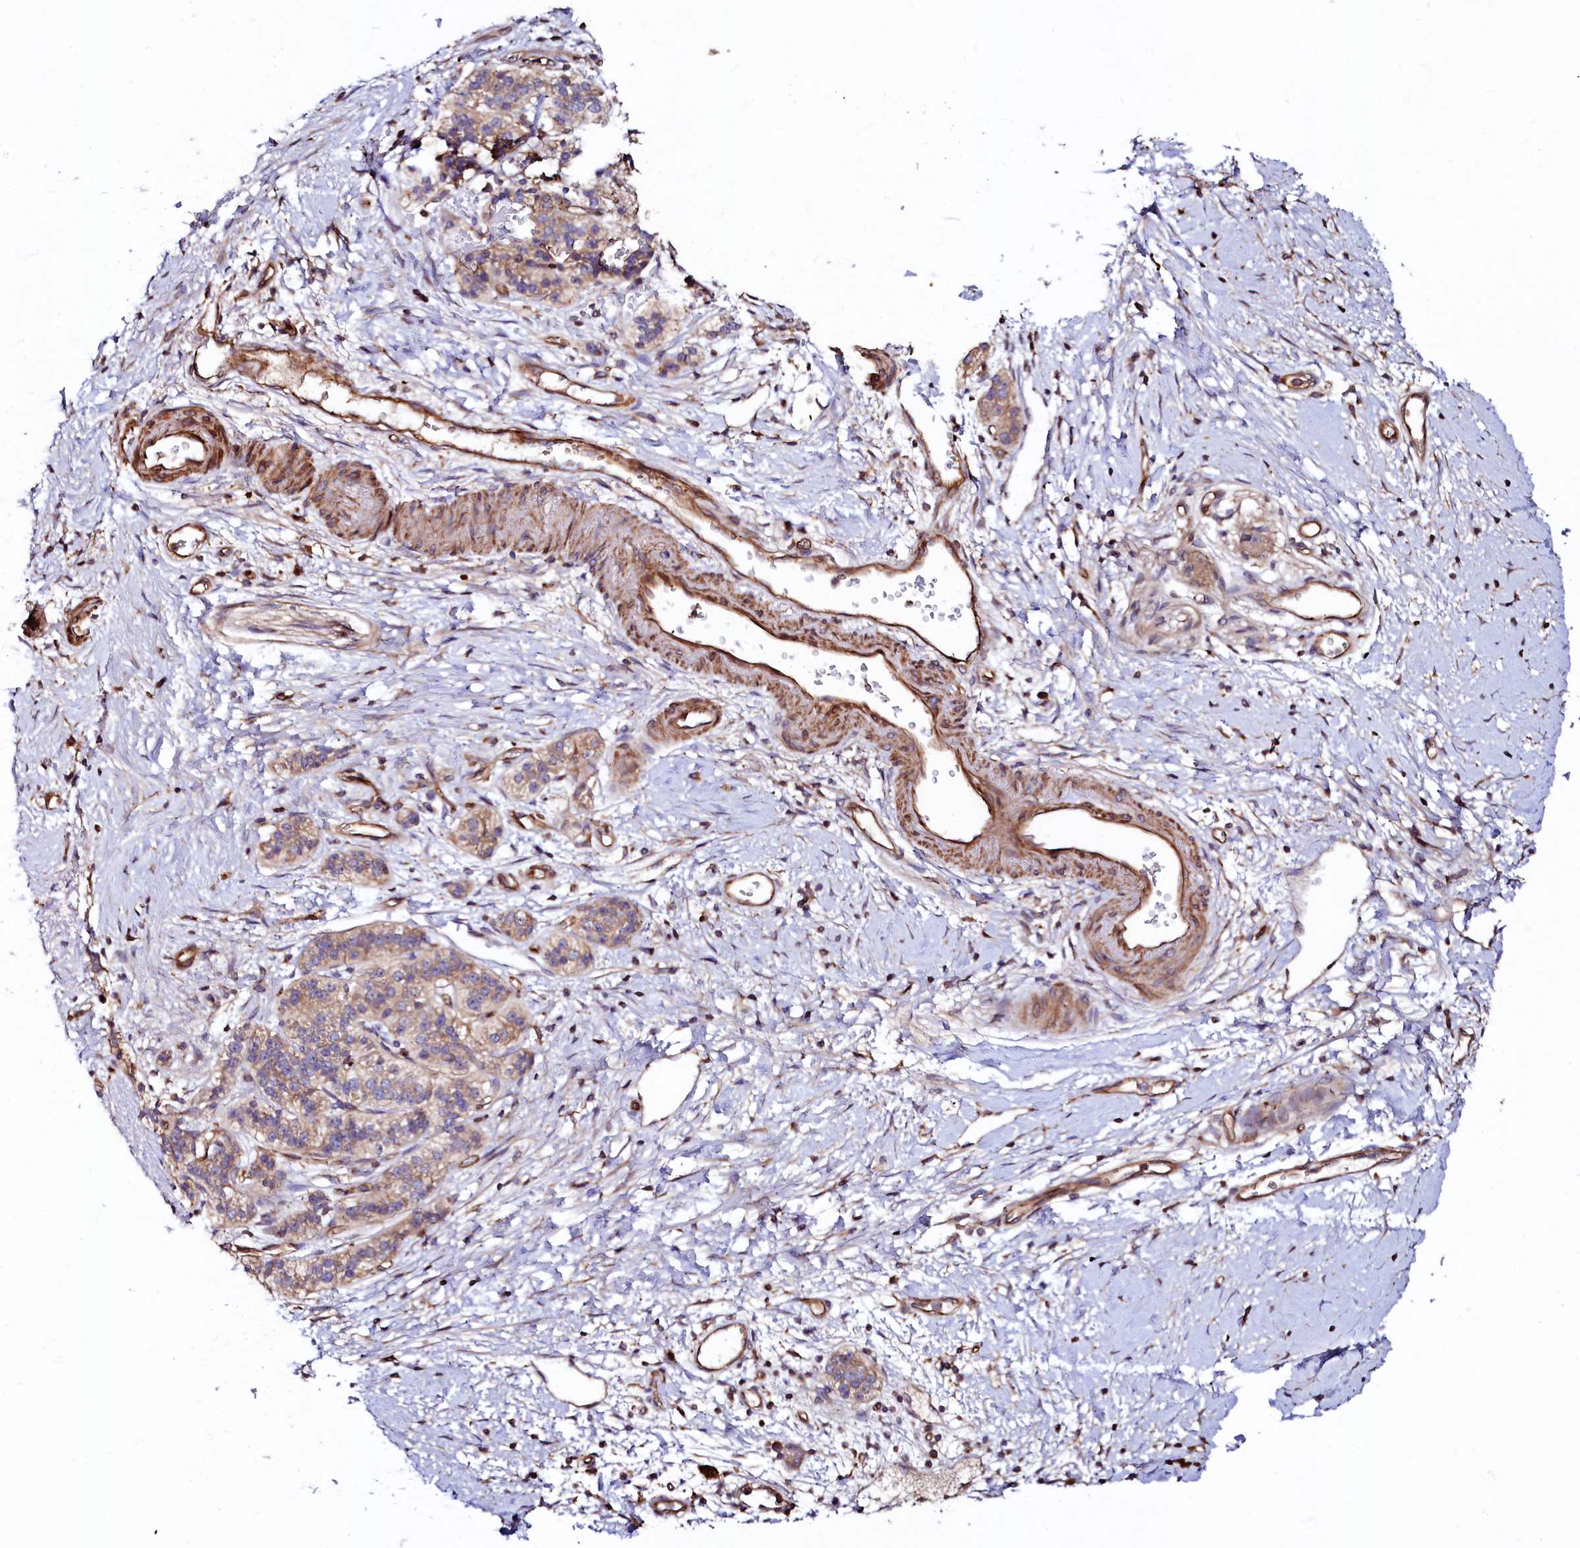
{"staining": {"intensity": "moderate", "quantity": "25%-75%", "location": "cytoplasmic/membranous"}, "tissue": "pancreatic cancer", "cell_type": "Tumor cells", "image_type": "cancer", "snomed": [{"axis": "morphology", "description": "Adenocarcinoma, NOS"}, {"axis": "topography", "description": "Pancreas"}], "caption": "Protein analysis of pancreatic cancer (adenocarcinoma) tissue shows moderate cytoplasmic/membranous staining in approximately 25%-75% of tumor cells.", "gene": "KLHDC4", "patient": {"sex": "male", "age": 50}}